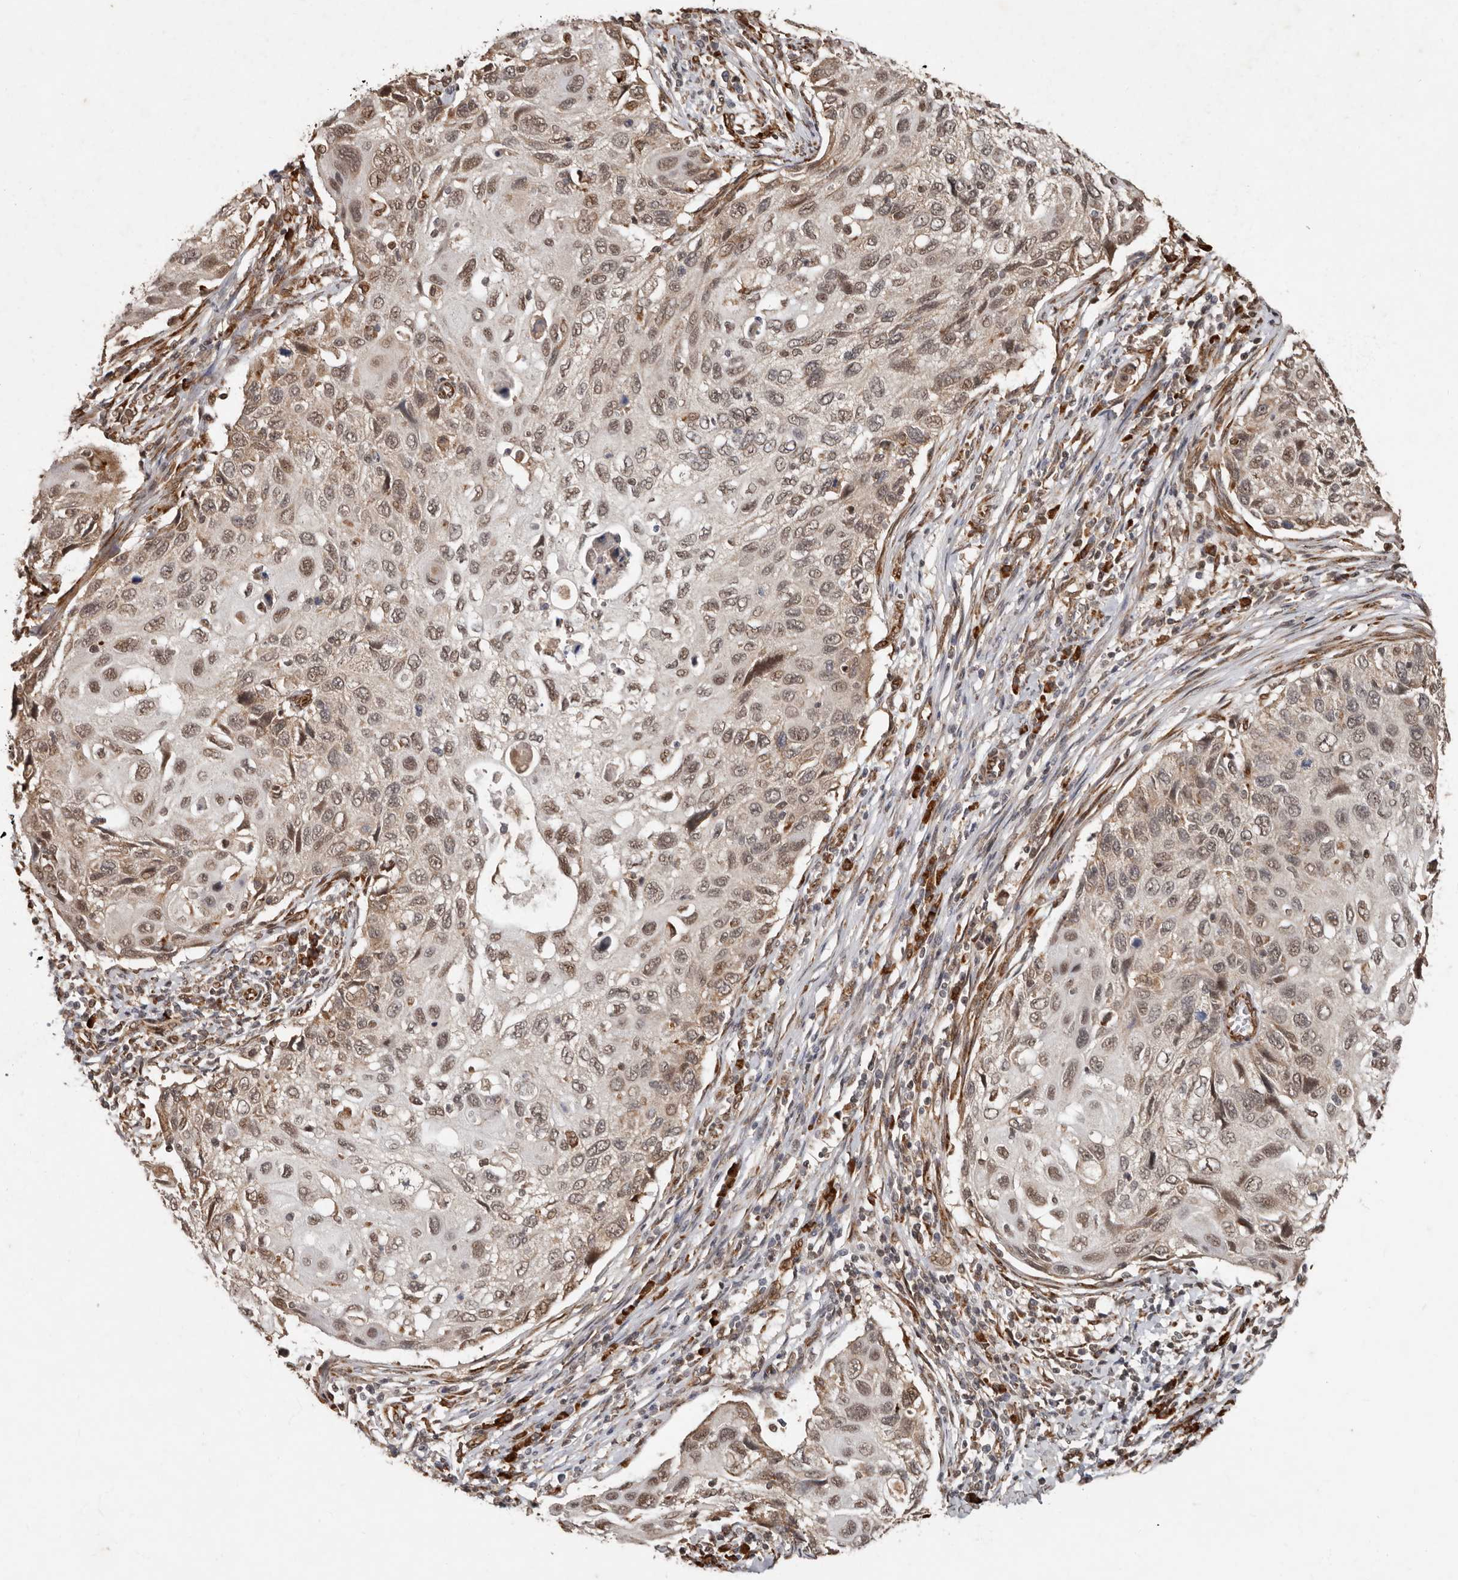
{"staining": {"intensity": "weak", "quantity": ">75%", "location": "cytoplasmic/membranous,nuclear"}, "tissue": "cervical cancer", "cell_type": "Tumor cells", "image_type": "cancer", "snomed": [{"axis": "morphology", "description": "Squamous cell carcinoma, NOS"}, {"axis": "topography", "description": "Cervix"}], "caption": "This micrograph displays IHC staining of human cervical cancer, with low weak cytoplasmic/membranous and nuclear expression in approximately >75% of tumor cells.", "gene": "LRGUK", "patient": {"sex": "female", "age": 70}}